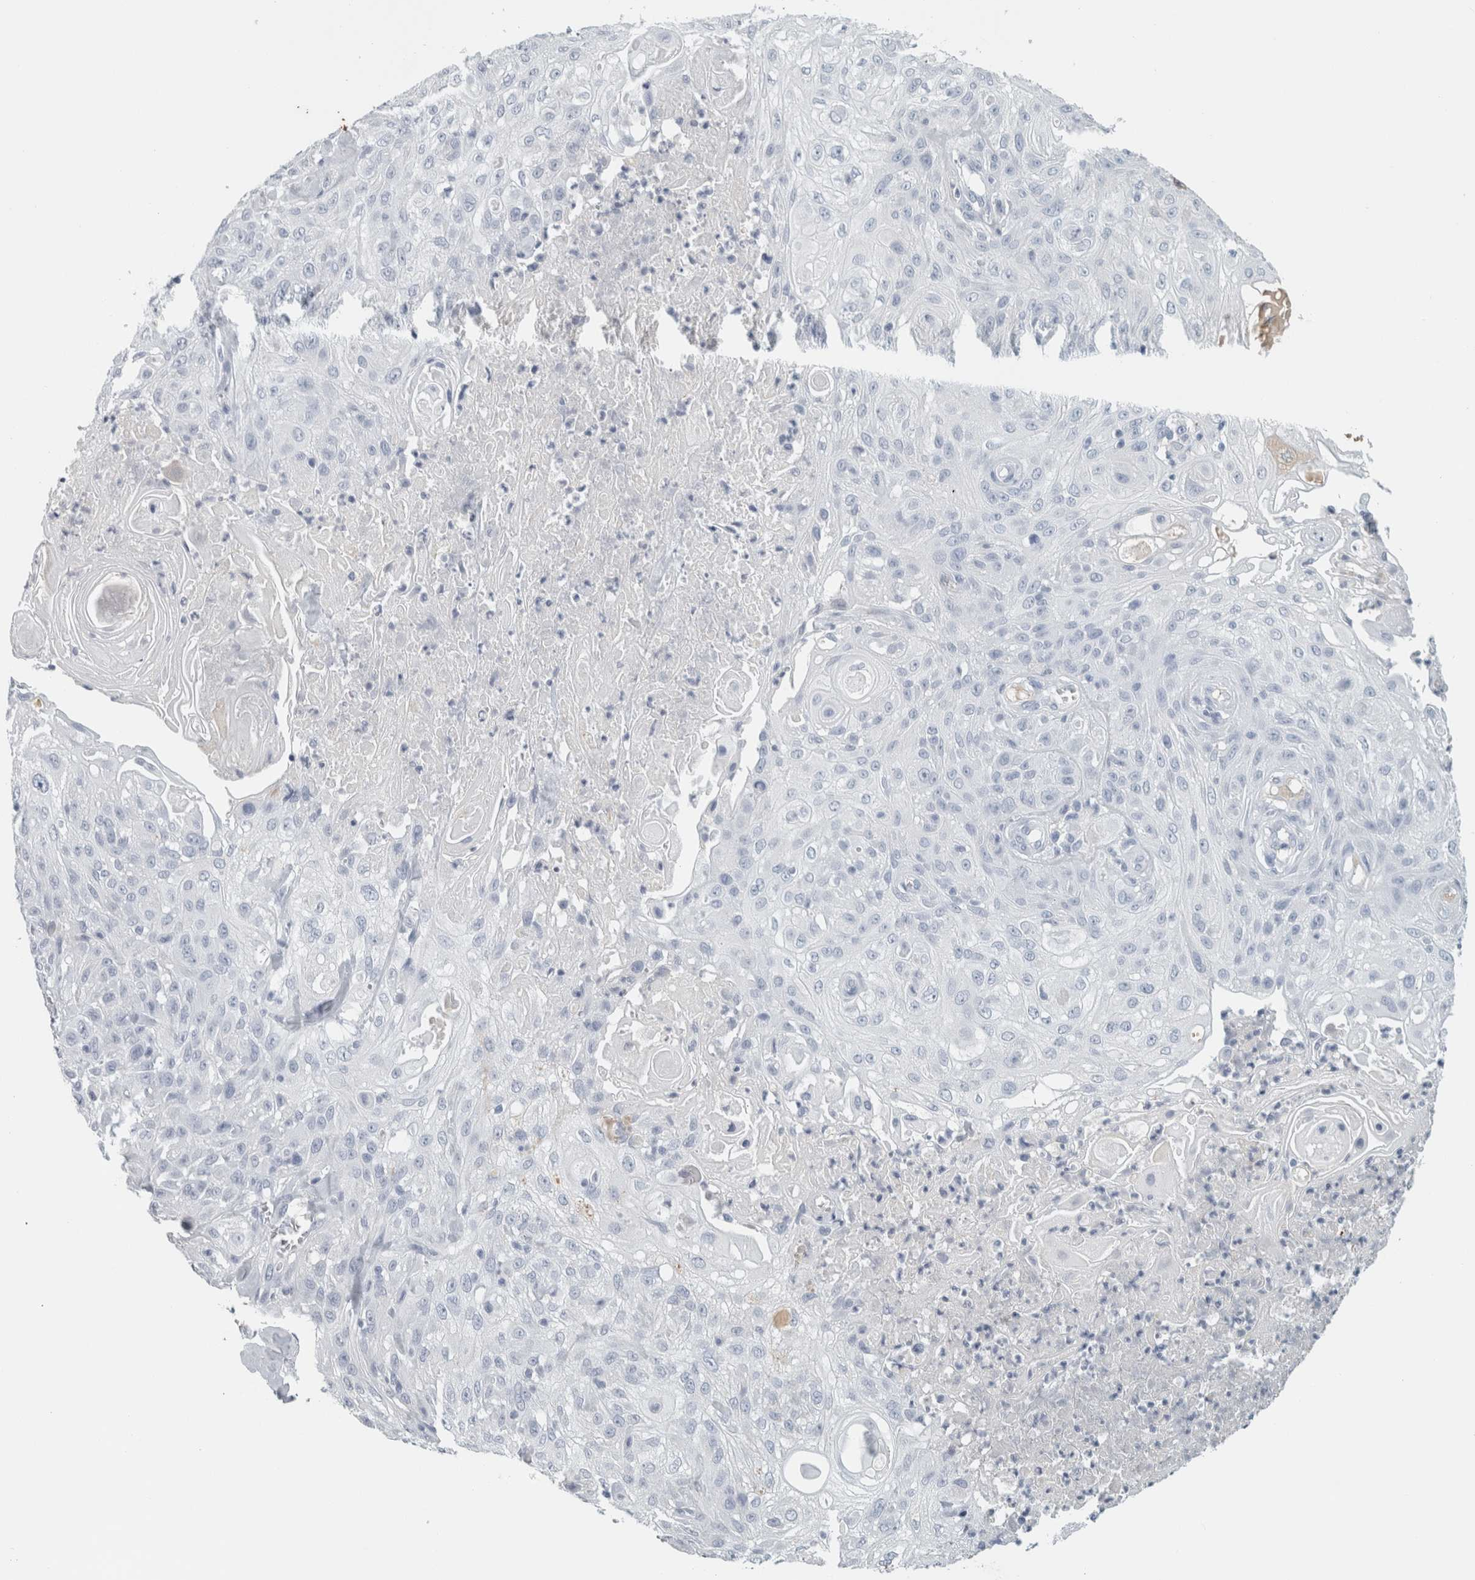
{"staining": {"intensity": "negative", "quantity": "none", "location": "none"}, "tissue": "skin cancer", "cell_type": "Tumor cells", "image_type": "cancer", "snomed": [{"axis": "morphology", "description": "Squamous cell carcinoma, NOS"}, {"axis": "topography", "description": "Skin"}], "caption": "Photomicrograph shows no significant protein expression in tumor cells of skin cancer.", "gene": "TSPAN8", "patient": {"sex": "male", "age": 75}}